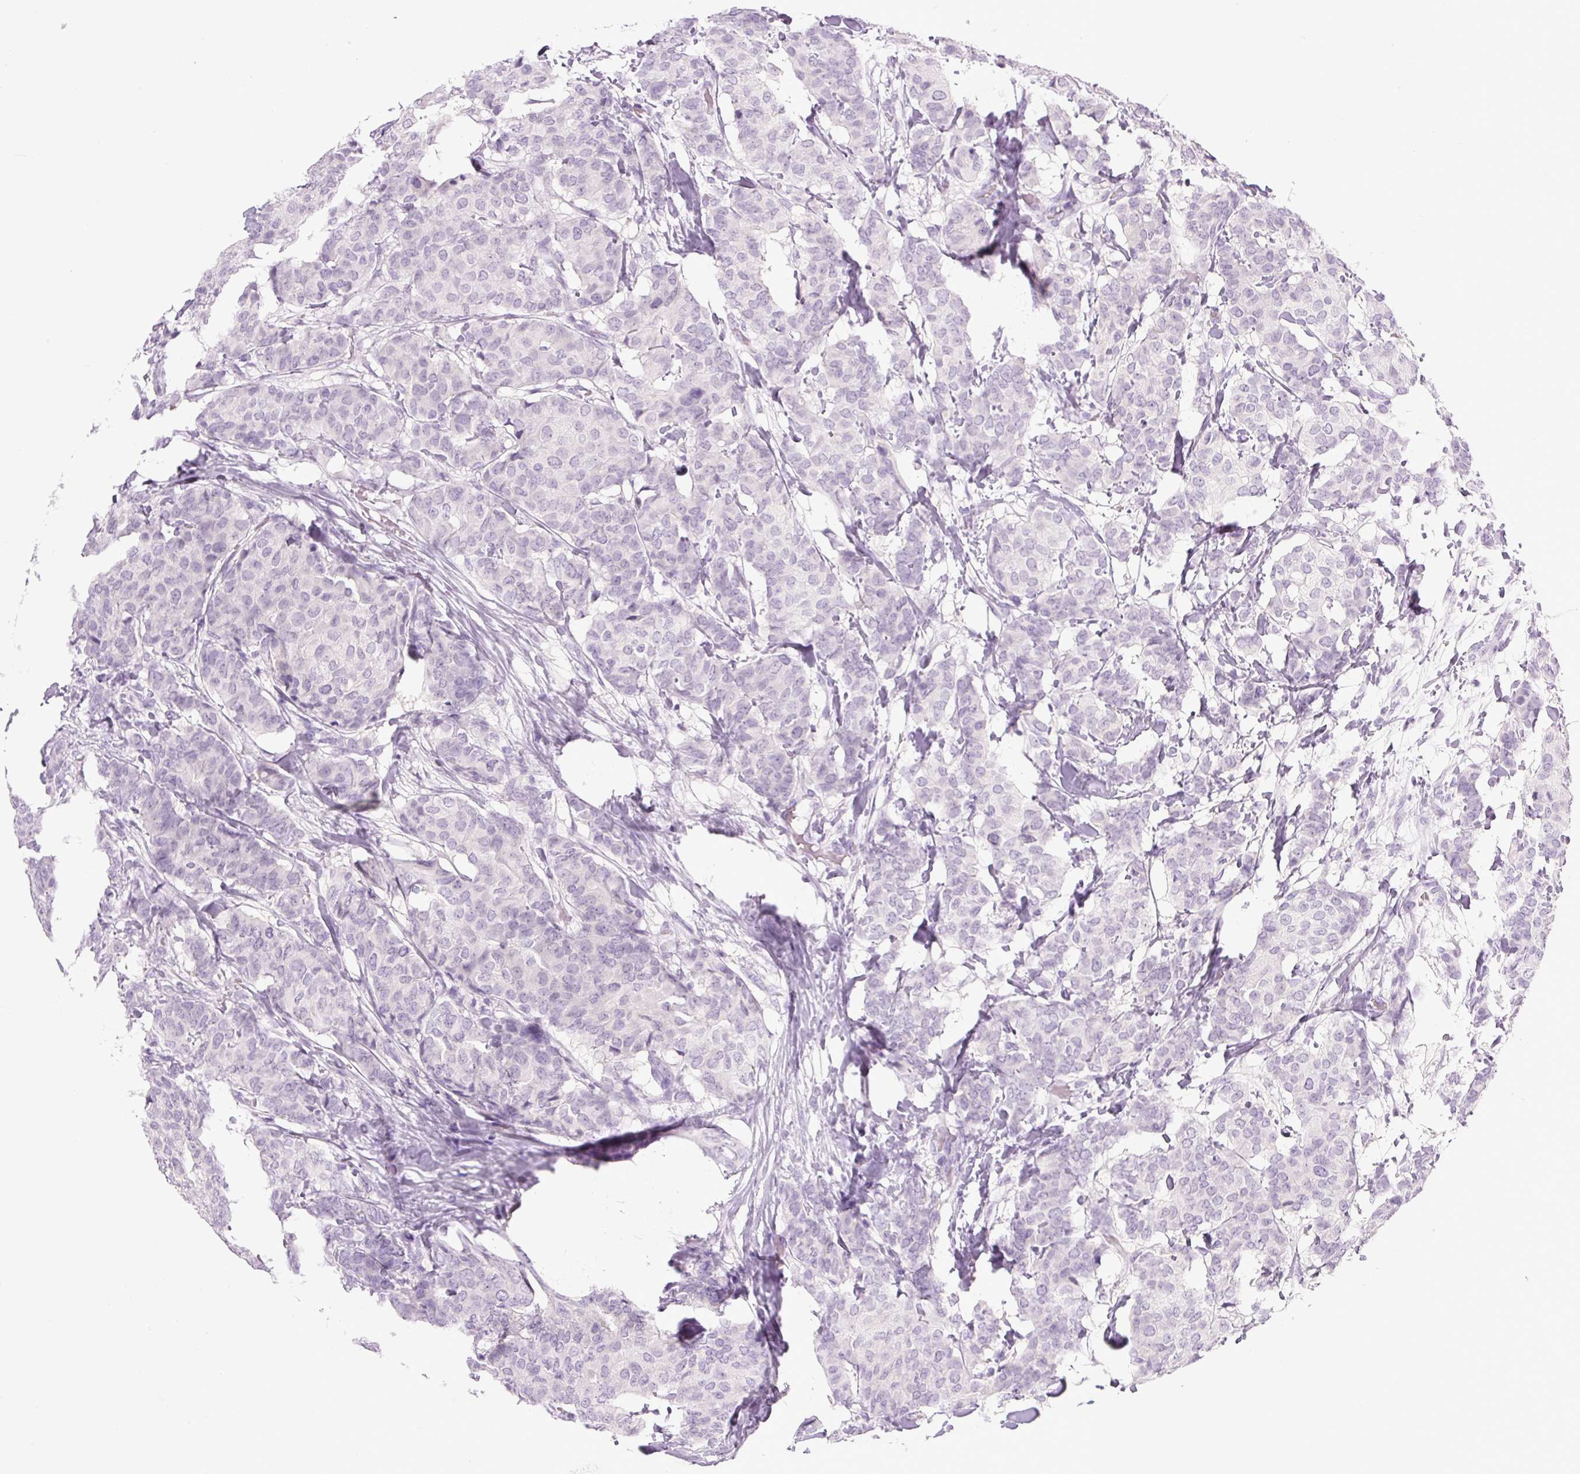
{"staining": {"intensity": "negative", "quantity": "none", "location": "none"}, "tissue": "breast cancer", "cell_type": "Tumor cells", "image_type": "cancer", "snomed": [{"axis": "morphology", "description": "Duct carcinoma"}, {"axis": "topography", "description": "Breast"}], "caption": "Immunohistochemistry (IHC) photomicrograph of human breast infiltrating ductal carcinoma stained for a protein (brown), which demonstrates no staining in tumor cells.", "gene": "COL9A2", "patient": {"sex": "female", "age": 75}}